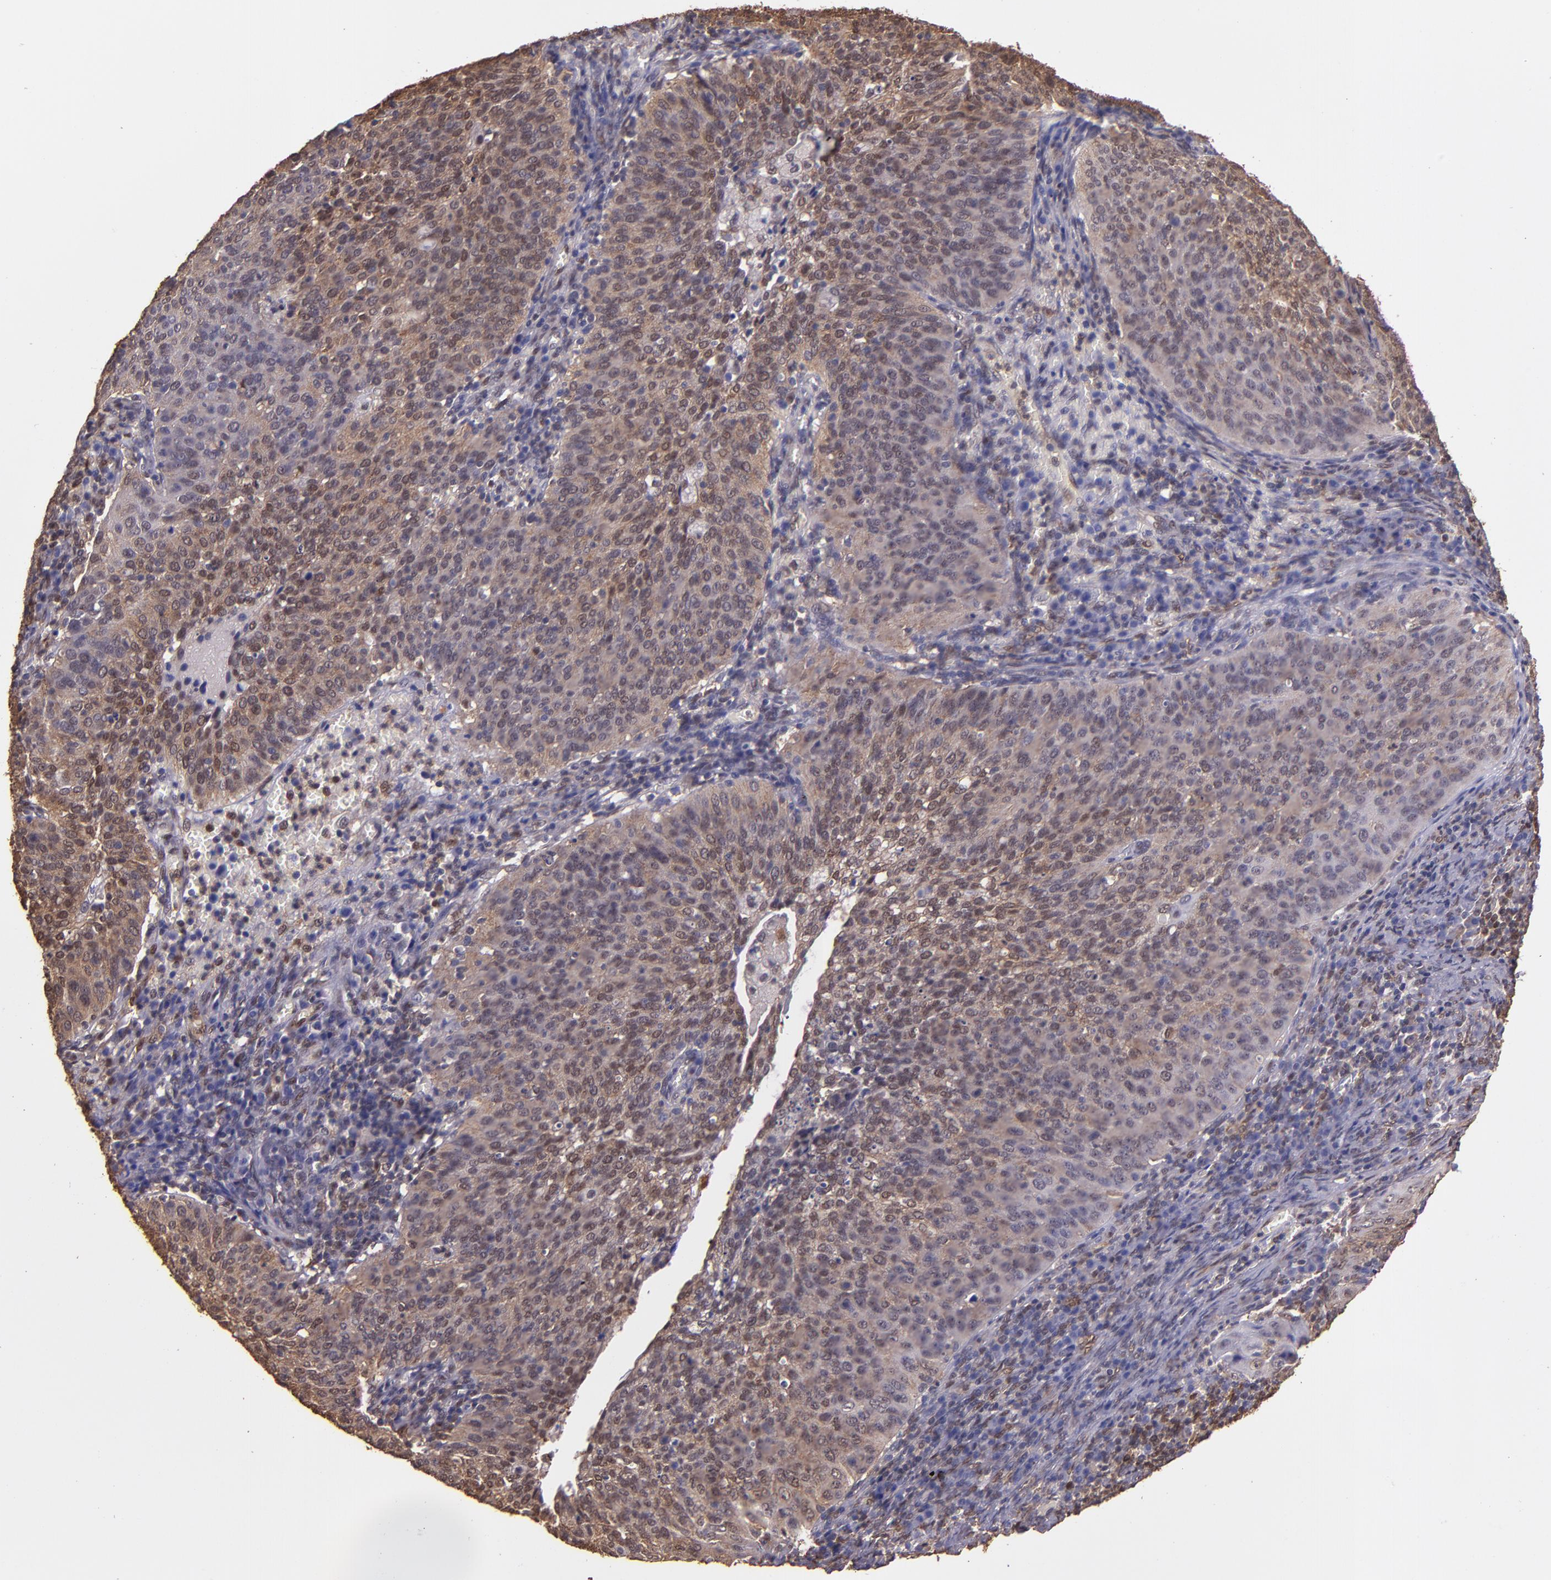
{"staining": {"intensity": "weak", "quantity": ">75%", "location": "cytoplasmic/membranous,nuclear"}, "tissue": "cervical cancer", "cell_type": "Tumor cells", "image_type": "cancer", "snomed": [{"axis": "morphology", "description": "Squamous cell carcinoma, NOS"}, {"axis": "topography", "description": "Cervix"}], "caption": "Immunohistochemistry (IHC) histopathology image of neoplastic tissue: human cervical squamous cell carcinoma stained using immunohistochemistry reveals low levels of weak protein expression localized specifically in the cytoplasmic/membranous and nuclear of tumor cells, appearing as a cytoplasmic/membranous and nuclear brown color.", "gene": "STAT6", "patient": {"sex": "female", "age": 39}}